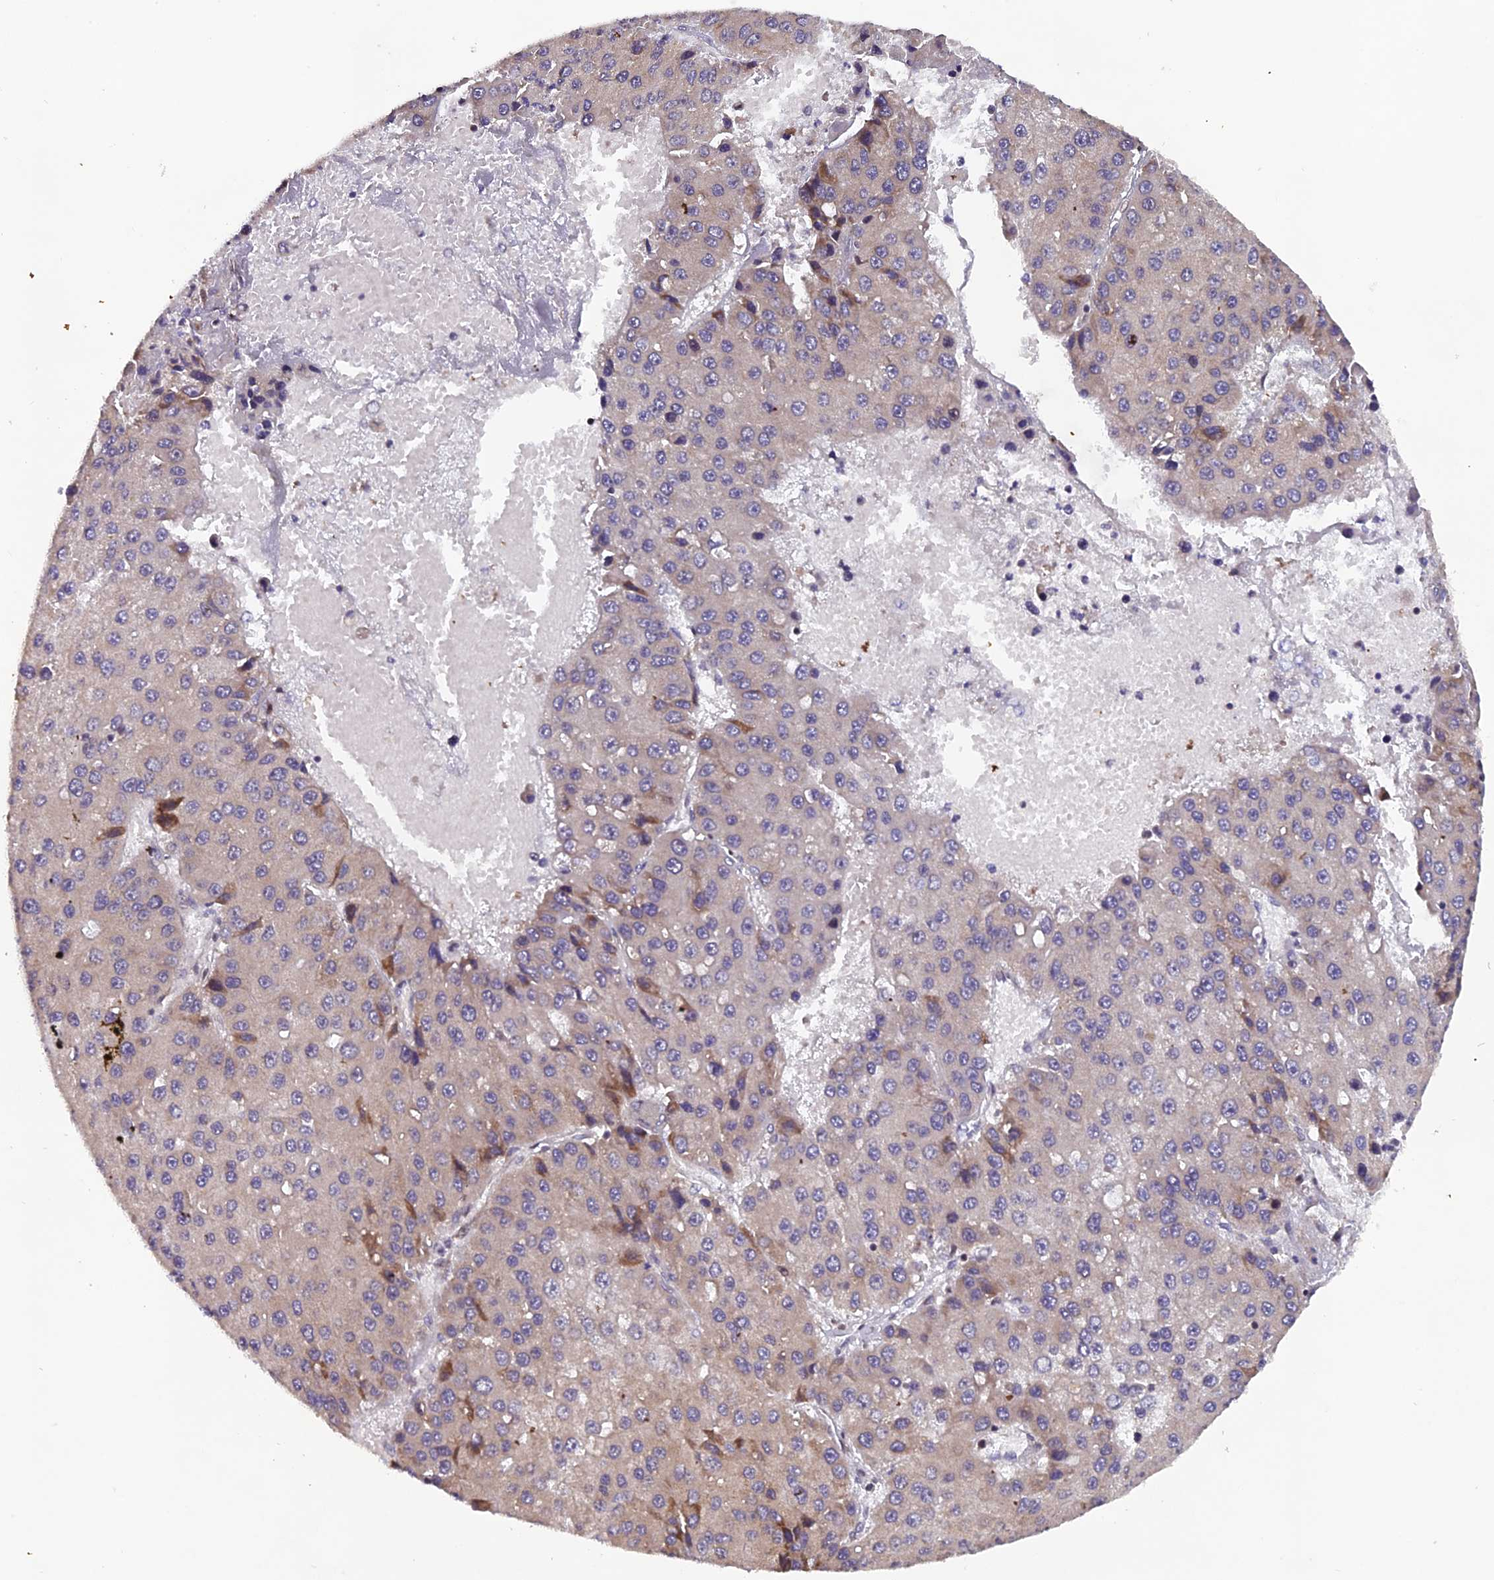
{"staining": {"intensity": "moderate", "quantity": "<25%", "location": "cytoplasmic/membranous"}, "tissue": "liver cancer", "cell_type": "Tumor cells", "image_type": "cancer", "snomed": [{"axis": "morphology", "description": "Carcinoma, Hepatocellular, NOS"}, {"axis": "topography", "description": "Liver"}], "caption": "Approximately <25% of tumor cells in human liver cancer reveal moderate cytoplasmic/membranous protein expression as visualized by brown immunohistochemical staining.", "gene": "RAB28", "patient": {"sex": "female", "age": 73}}